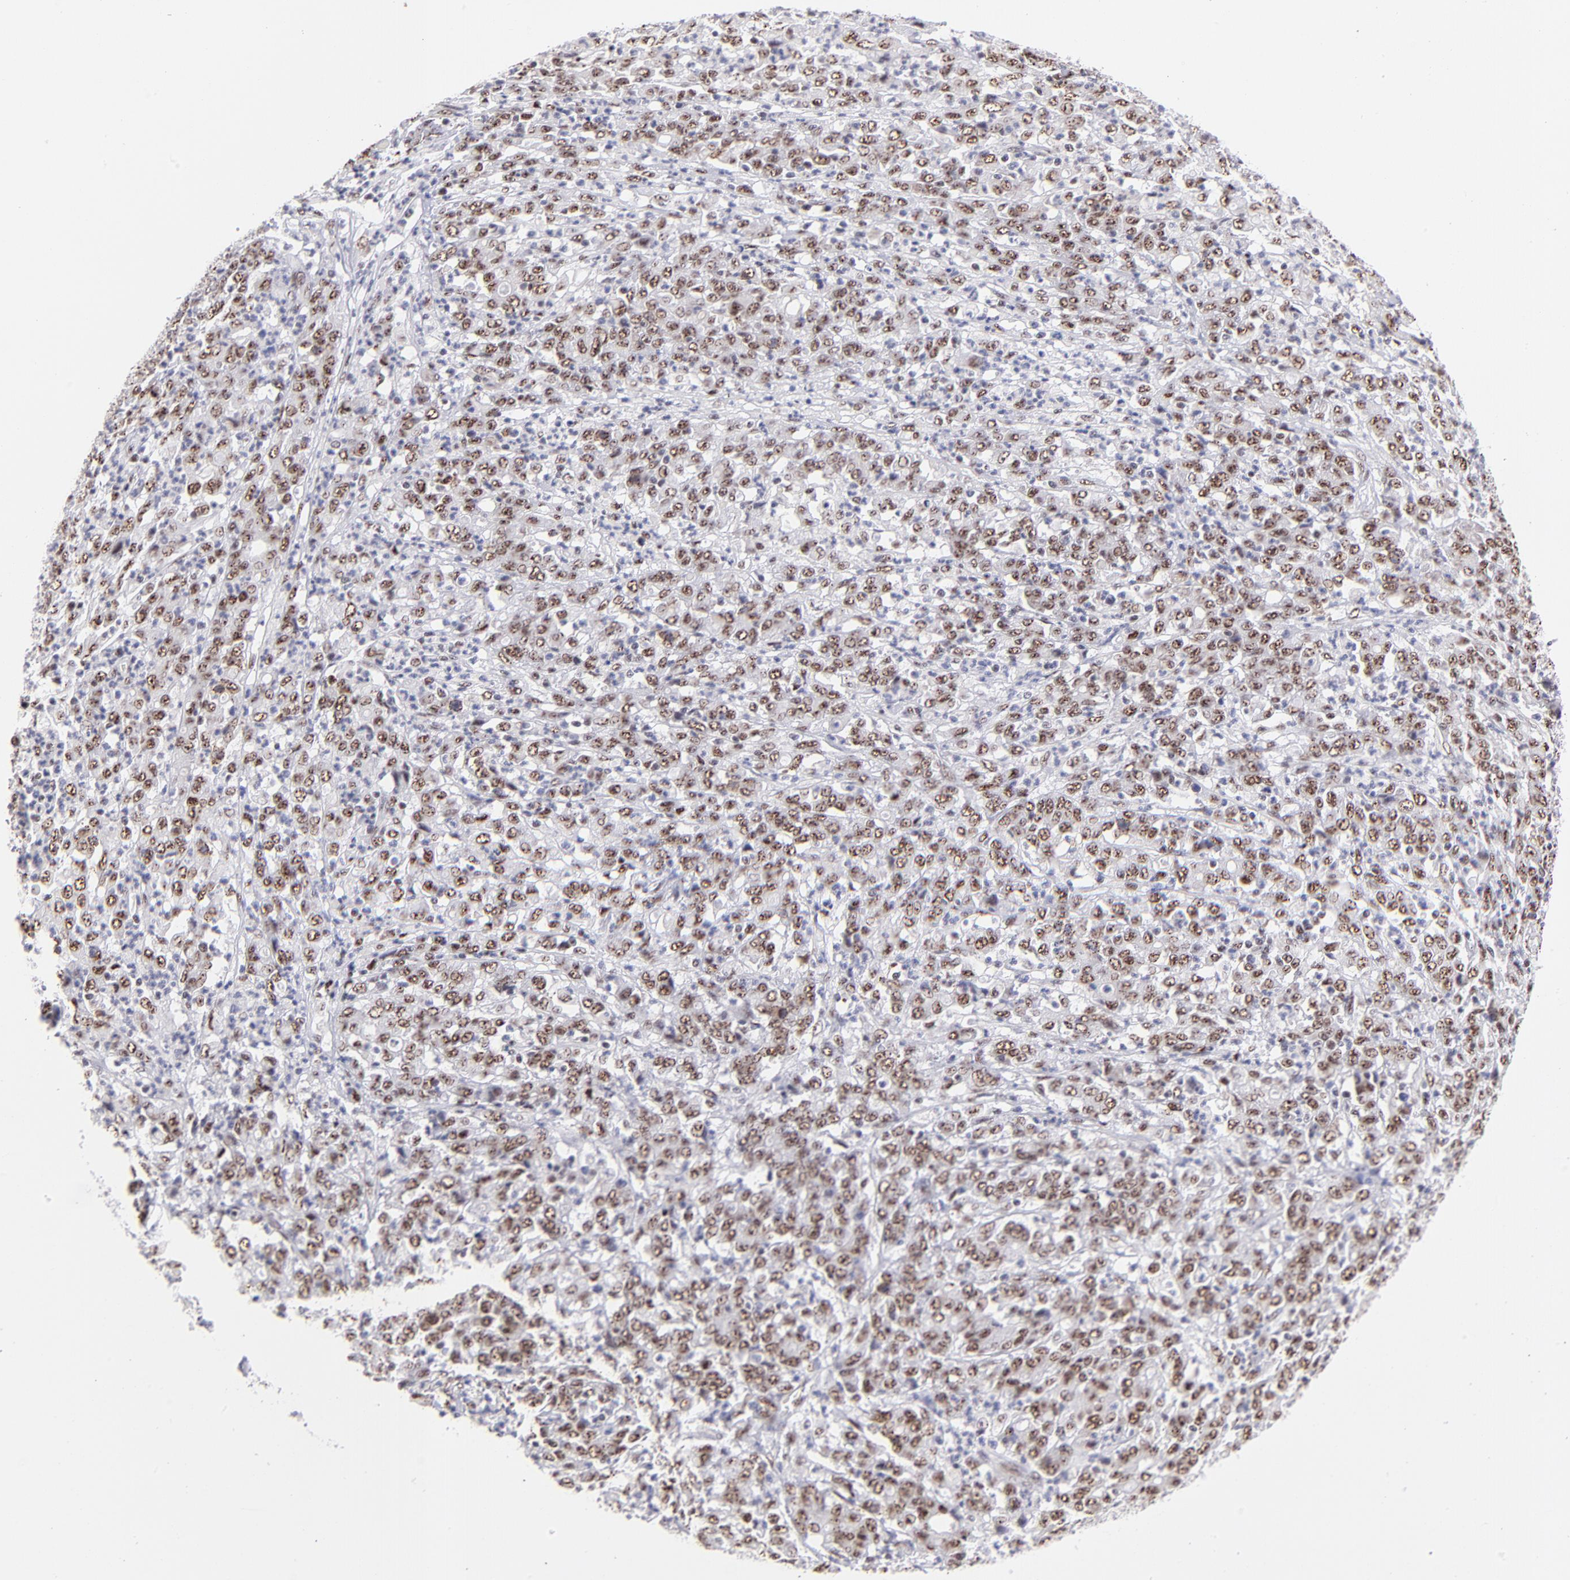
{"staining": {"intensity": "moderate", "quantity": ">75%", "location": "nuclear"}, "tissue": "stomach cancer", "cell_type": "Tumor cells", "image_type": "cancer", "snomed": [{"axis": "morphology", "description": "Adenocarcinoma, NOS"}, {"axis": "topography", "description": "Stomach, lower"}], "caption": "DAB immunohistochemical staining of stomach adenocarcinoma demonstrates moderate nuclear protein expression in approximately >75% of tumor cells.", "gene": "CDC25C", "patient": {"sex": "female", "age": 71}}